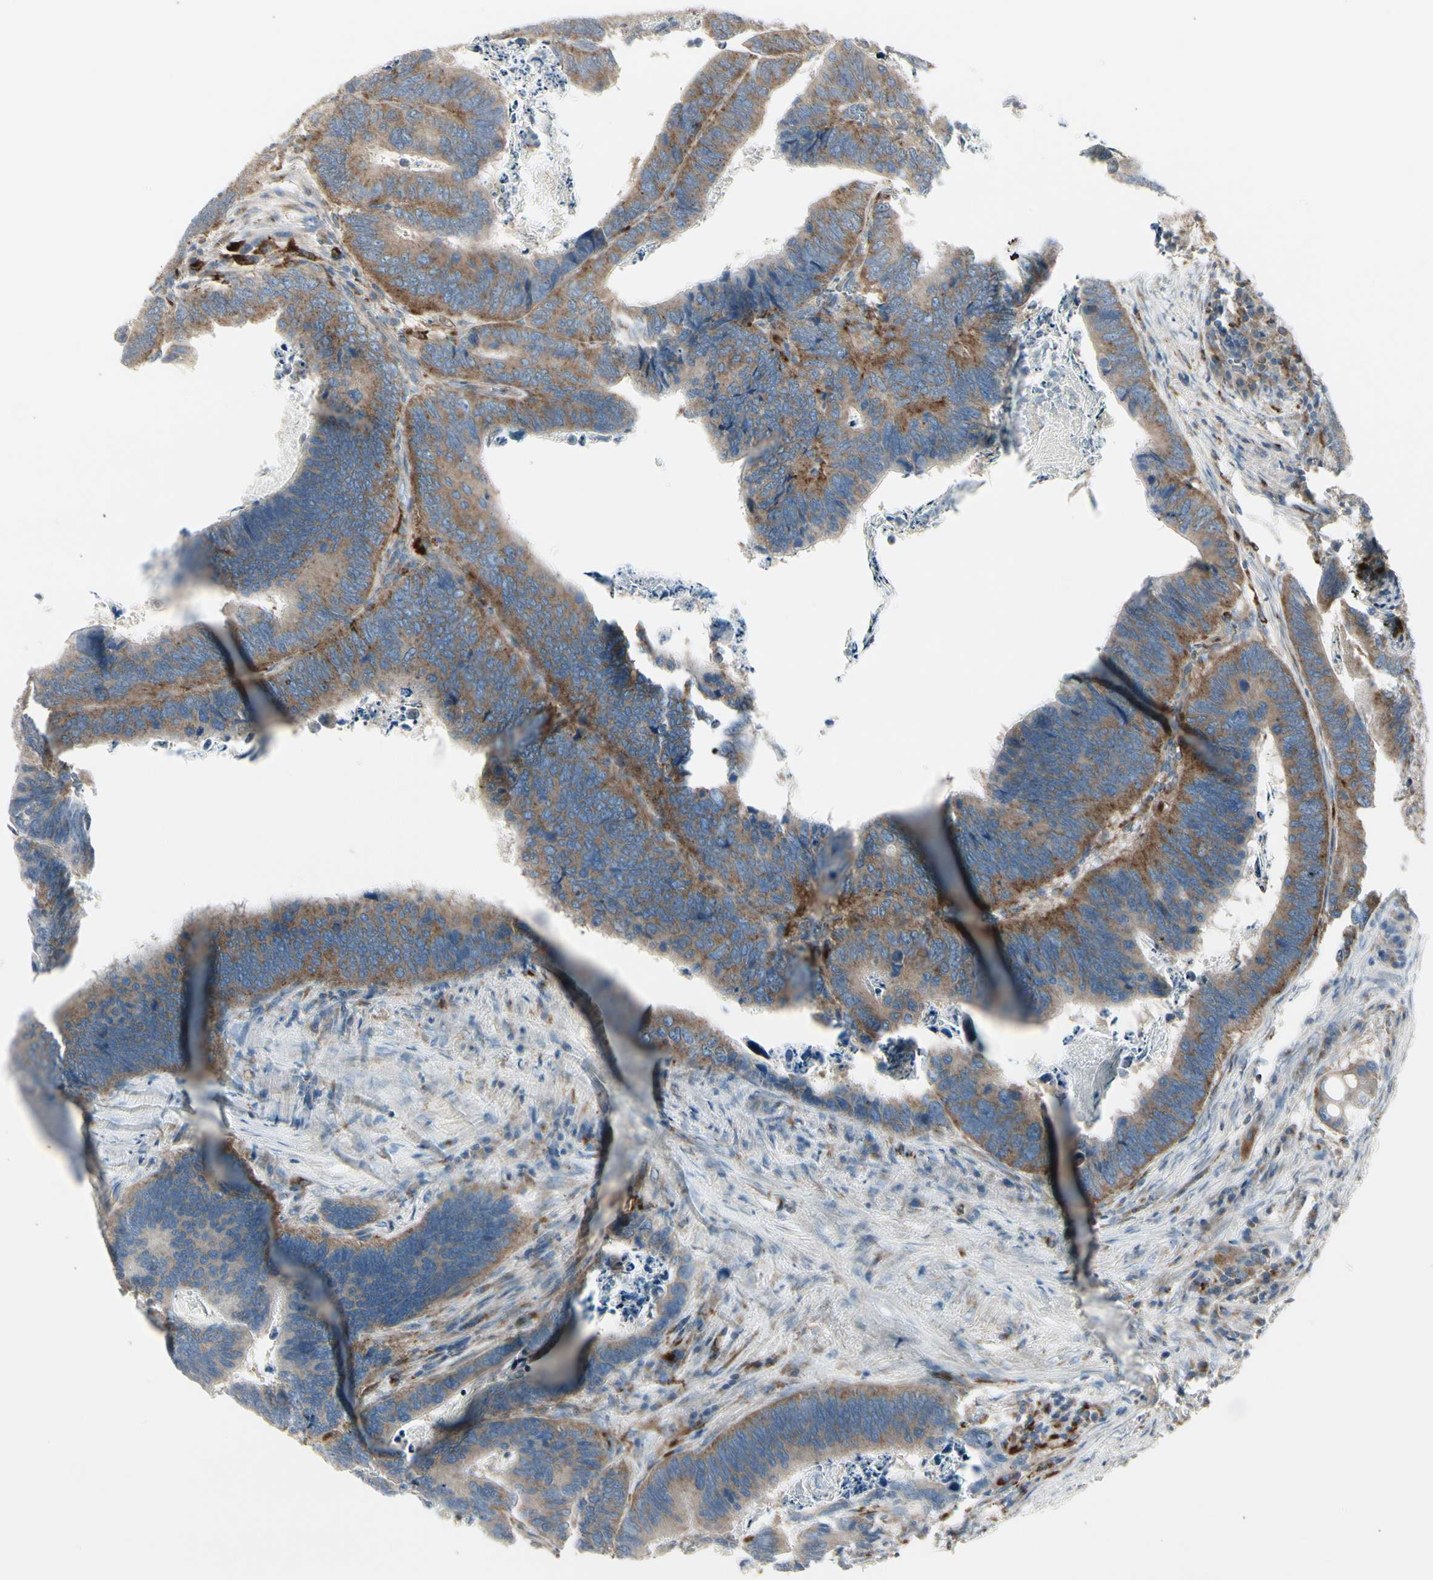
{"staining": {"intensity": "moderate", "quantity": ">75%", "location": "cytoplasmic/membranous"}, "tissue": "colorectal cancer", "cell_type": "Tumor cells", "image_type": "cancer", "snomed": [{"axis": "morphology", "description": "Adenocarcinoma, NOS"}, {"axis": "topography", "description": "Colon"}], "caption": "A photomicrograph showing moderate cytoplasmic/membranous expression in about >75% of tumor cells in colorectal adenocarcinoma, as visualized by brown immunohistochemical staining.", "gene": "ATP6V1B2", "patient": {"sex": "male", "age": 72}}